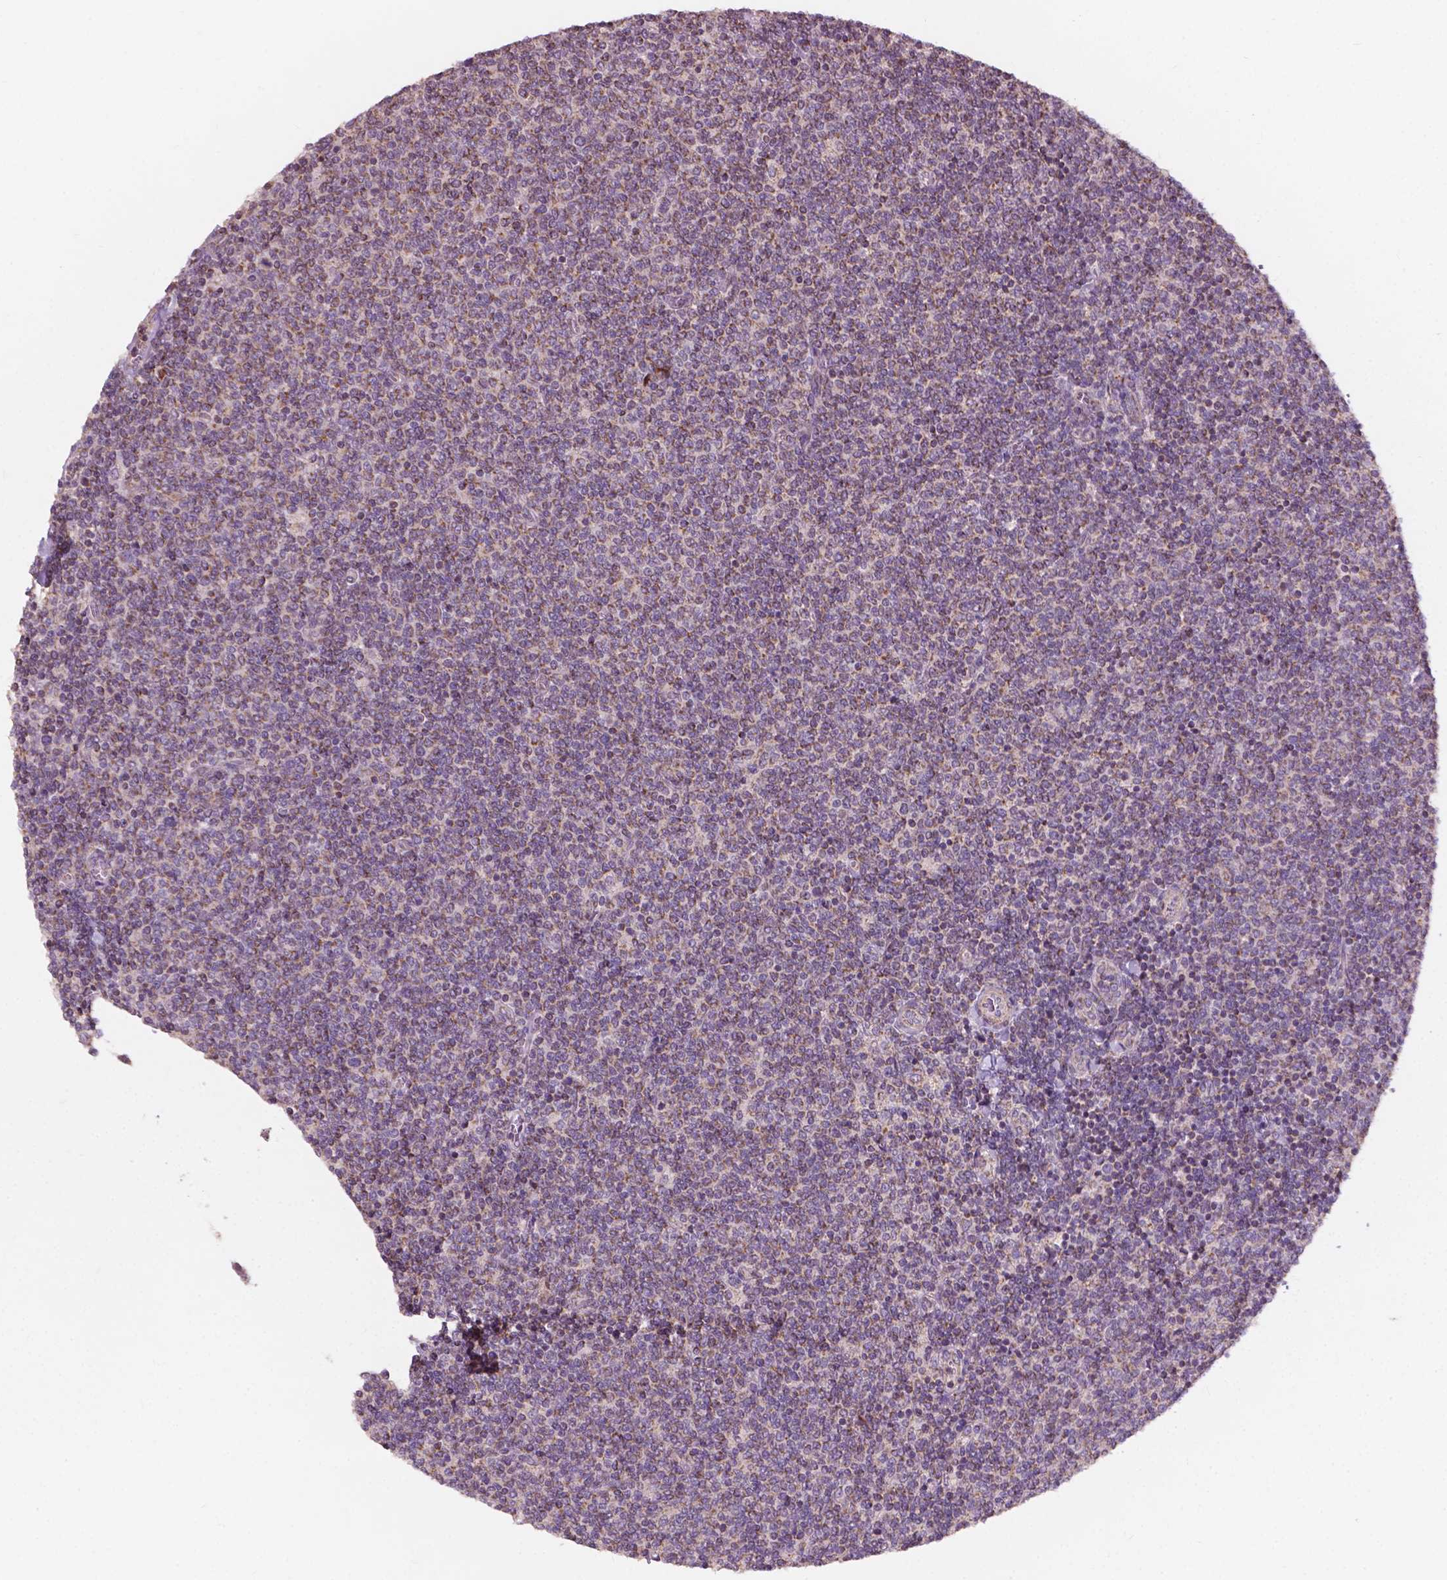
{"staining": {"intensity": "weak", "quantity": "25%-75%", "location": "cytoplasmic/membranous"}, "tissue": "lymphoma", "cell_type": "Tumor cells", "image_type": "cancer", "snomed": [{"axis": "morphology", "description": "Malignant lymphoma, non-Hodgkin's type, Low grade"}, {"axis": "topography", "description": "Lymph node"}], "caption": "IHC of lymphoma shows low levels of weak cytoplasmic/membranous positivity in approximately 25%-75% of tumor cells. (DAB (3,3'-diaminobenzidine) = brown stain, brightfield microscopy at high magnification).", "gene": "NDUFA10", "patient": {"sex": "male", "age": 52}}